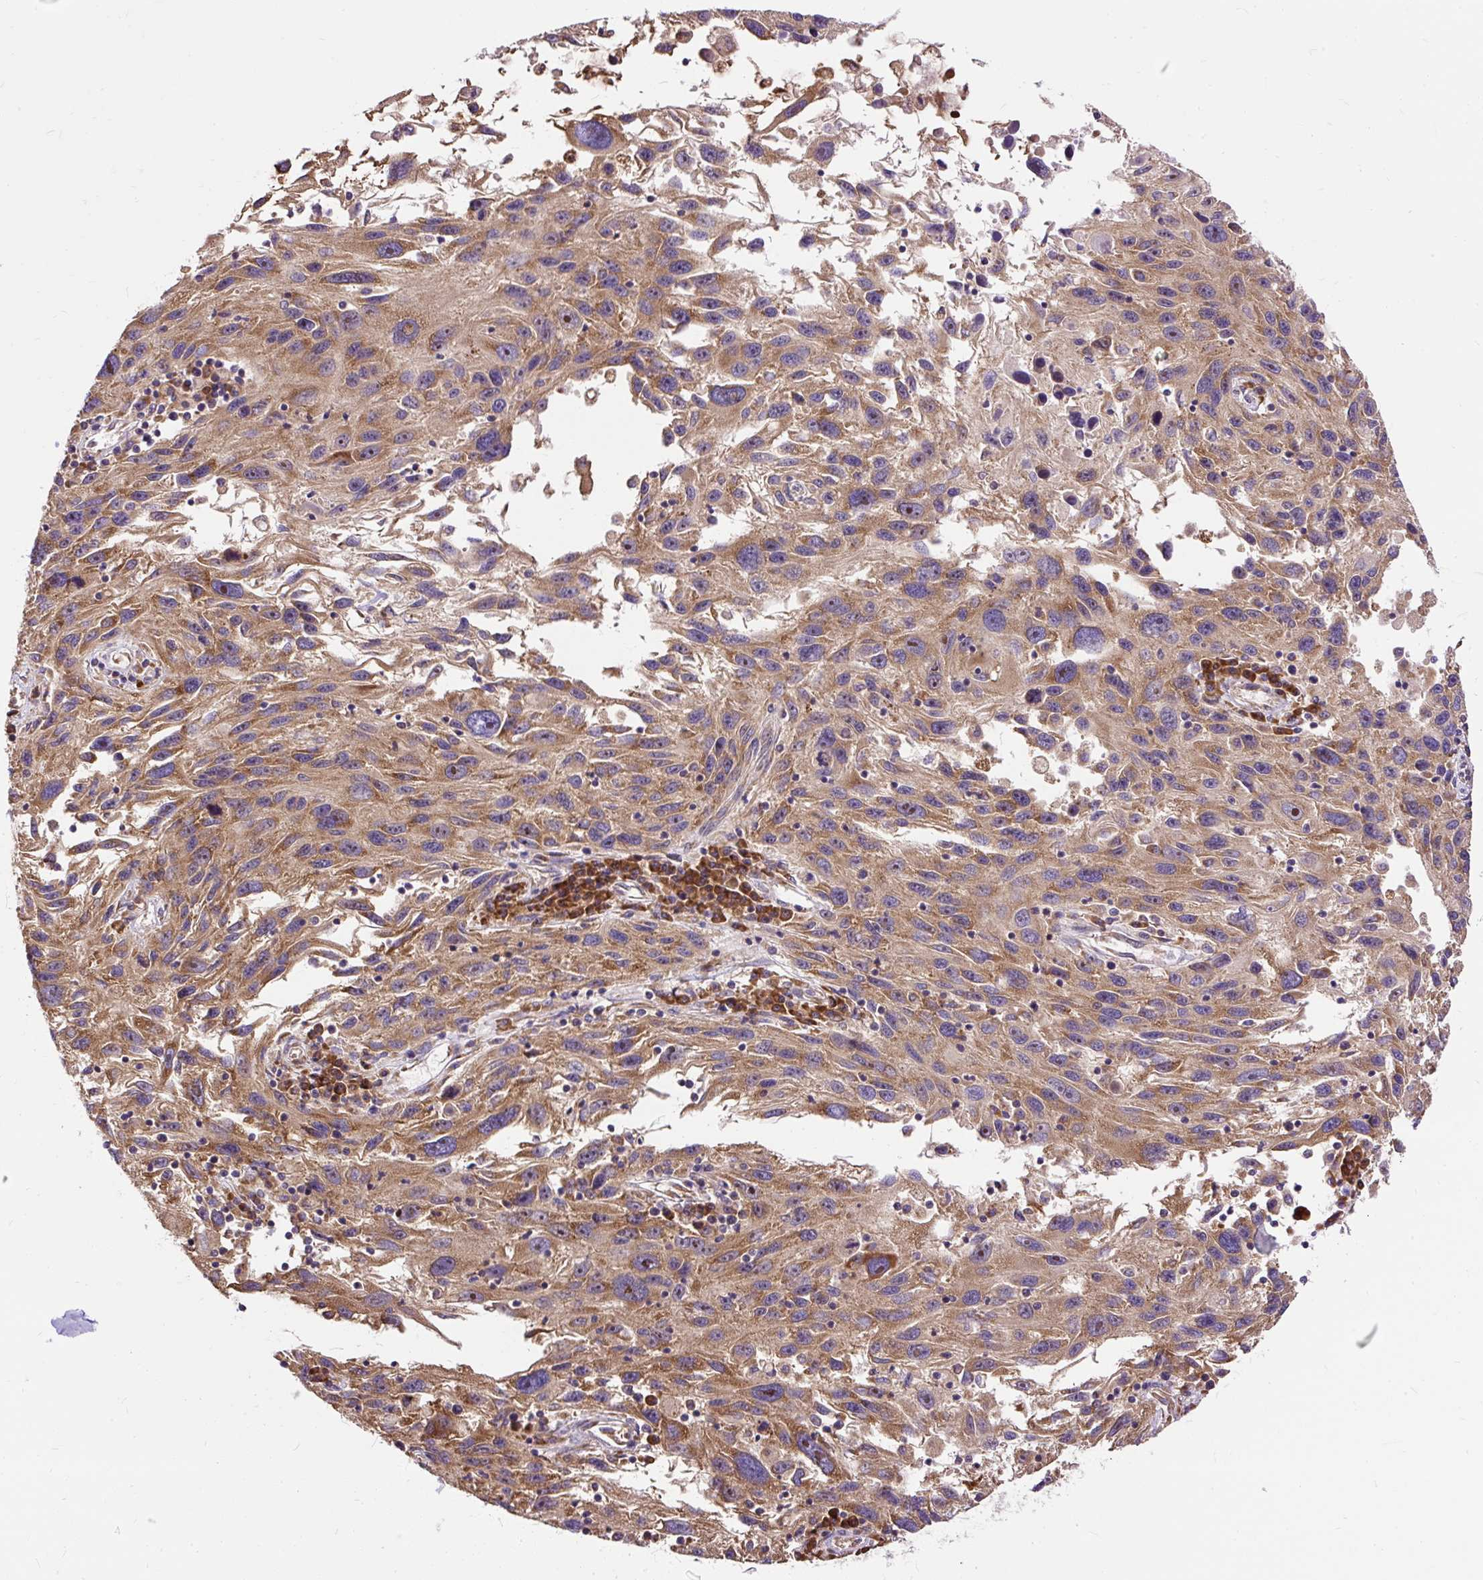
{"staining": {"intensity": "moderate", "quantity": ">75%", "location": "cytoplasmic/membranous"}, "tissue": "melanoma", "cell_type": "Tumor cells", "image_type": "cancer", "snomed": [{"axis": "morphology", "description": "Malignant melanoma, NOS"}, {"axis": "topography", "description": "Skin"}], "caption": "Protein expression by immunohistochemistry (IHC) shows moderate cytoplasmic/membranous expression in about >75% of tumor cells in malignant melanoma. (IHC, brightfield microscopy, high magnification).", "gene": "RPS5", "patient": {"sex": "male", "age": 53}}